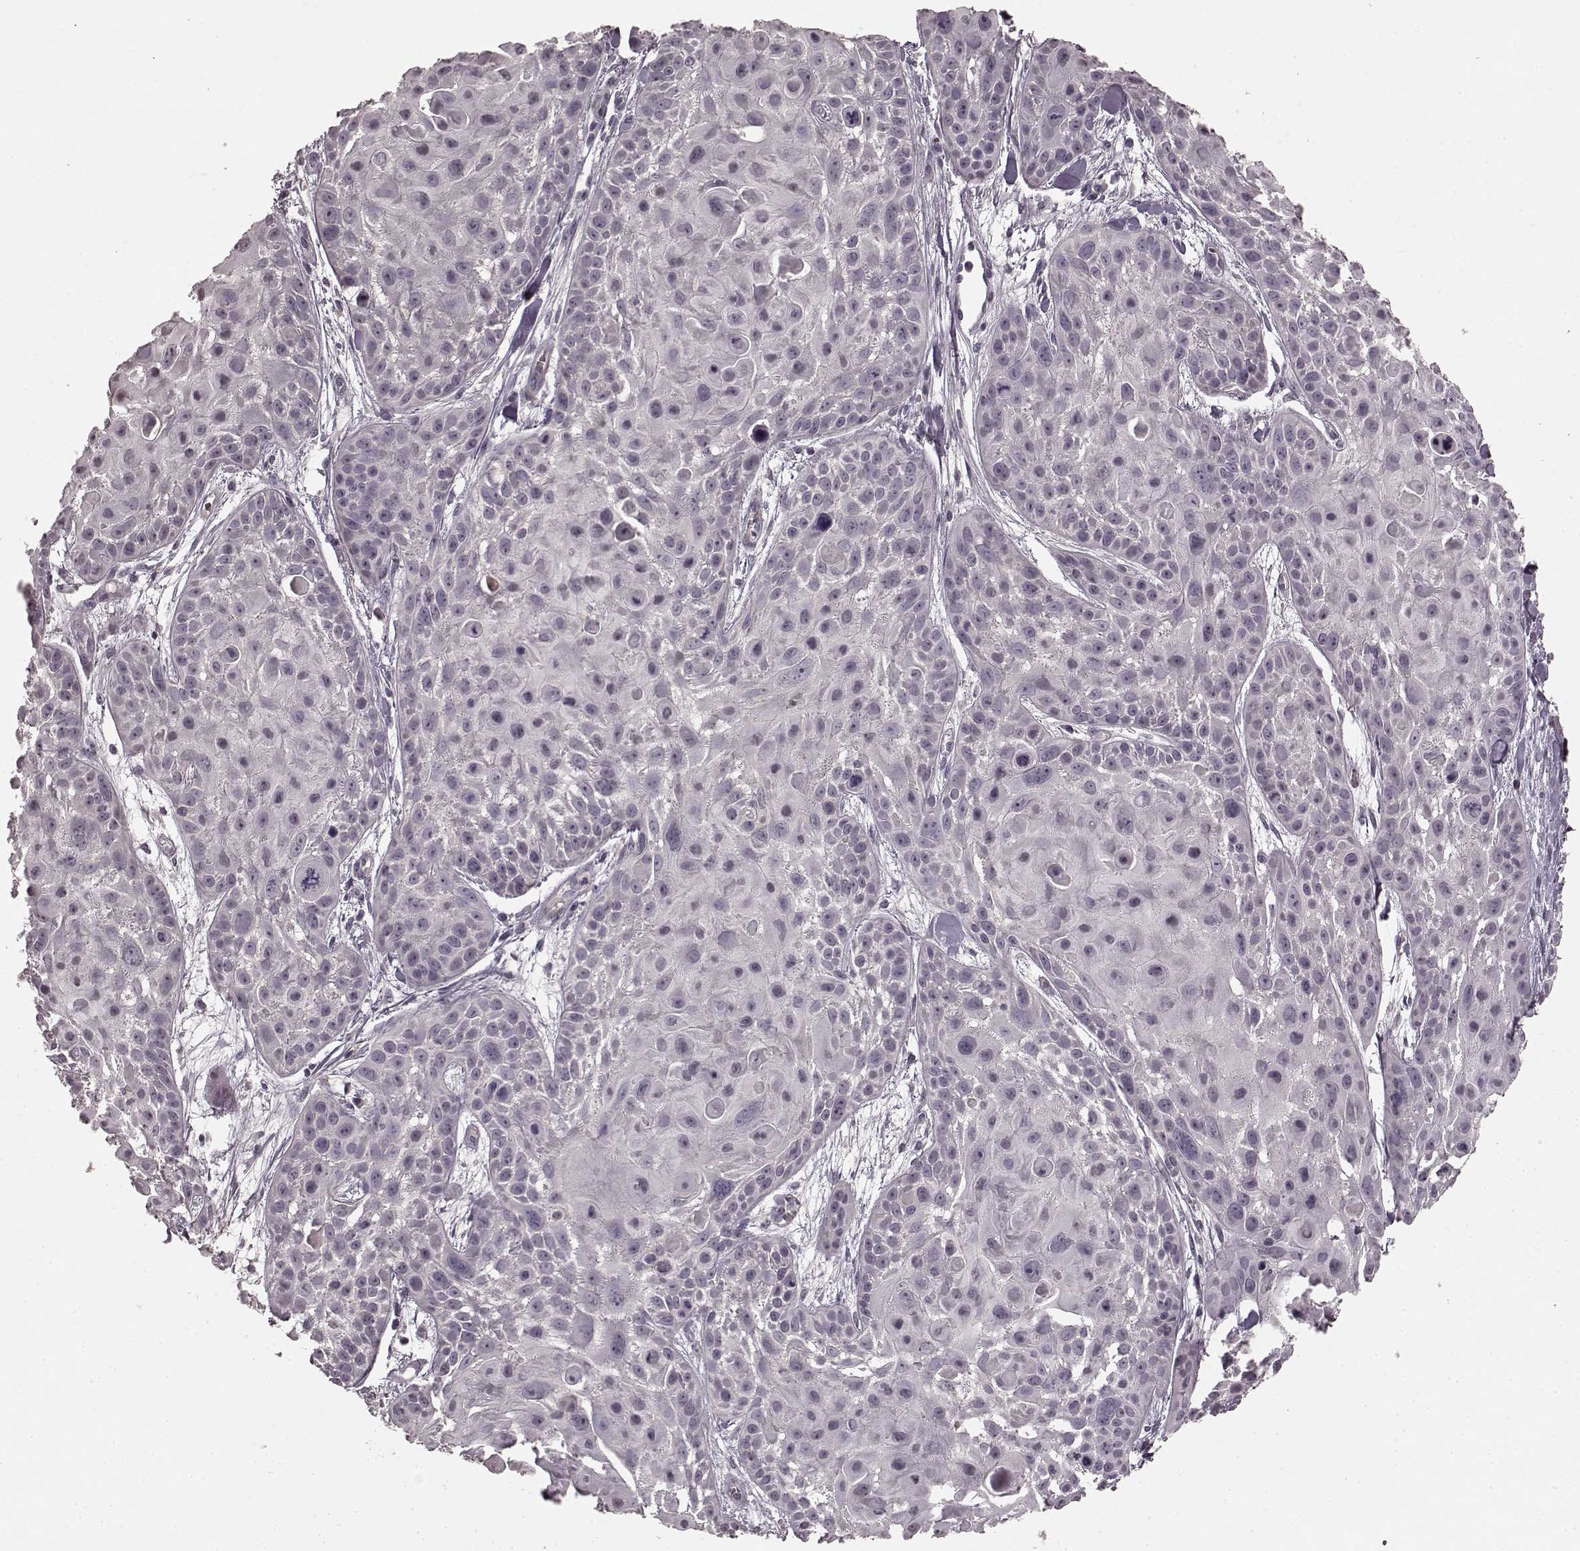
{"staining": {"intensity": "negative", "quantity": "none", "location": "none"}, "tissue": "skin cancer", "cell_type": "Tumor cells", "image_type": "cancer", "snomed": [{"axis": "morphology", "description": "Squamous cell carcinoma, NOS"}, {"axis": "topography", "description": "Skin"}, {"axis": "topography", "description": "Anal"}], "caption": "Micrograph shows no significant protein expression in tumor cells of skin cancer (squamous cell carcinoma). The staining was performed using DAB to visualize the protein expression in brown, while the nuclei were stained in blue with hematoxylin (Magnification: 20x).", "gene": "PRKCE", "patient": {"sex": "female", "age": 75}}